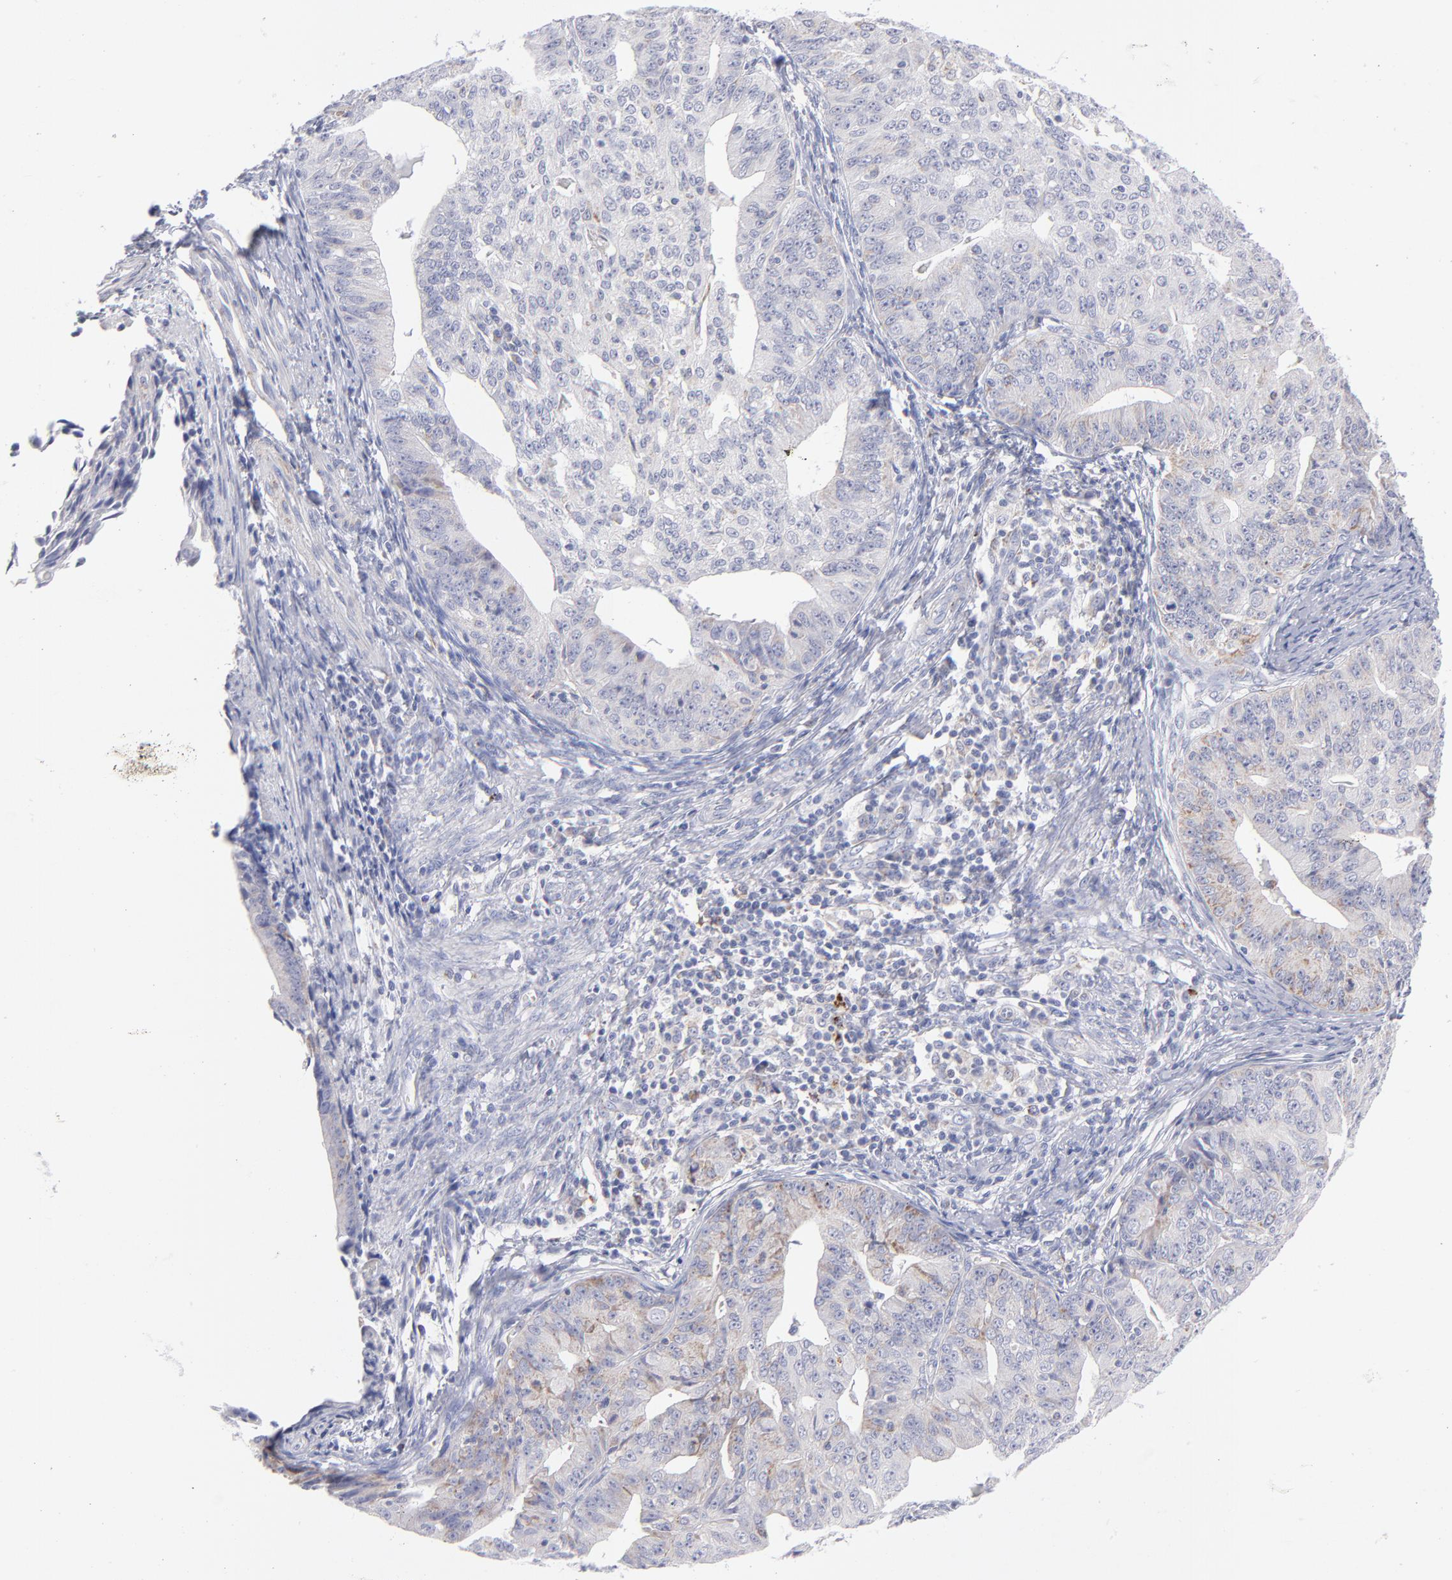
{"staining": {"intensity": "weak", "quantity": "25%-75%", "location": "cytoplasmic/membranous"}, "tissue": "endometrial cancer", "cell_type": "Tumor cells", "image_type": "cancer", "snomed": [{"axis": "morphology", "description": "Adenocarcinoma, NOS"}, {"axis": "topography", "description": "Endometrium"}], "caption": "An immunohistochemistry micrograph of neoplastic tissue is shown. Protein staining in brown highlights weak cytoplasmic/membranous positivity in endometrial cancer within tumor cells.", "gene": "MTHFD2", "patient": {"sex": "female", "age": 56}}